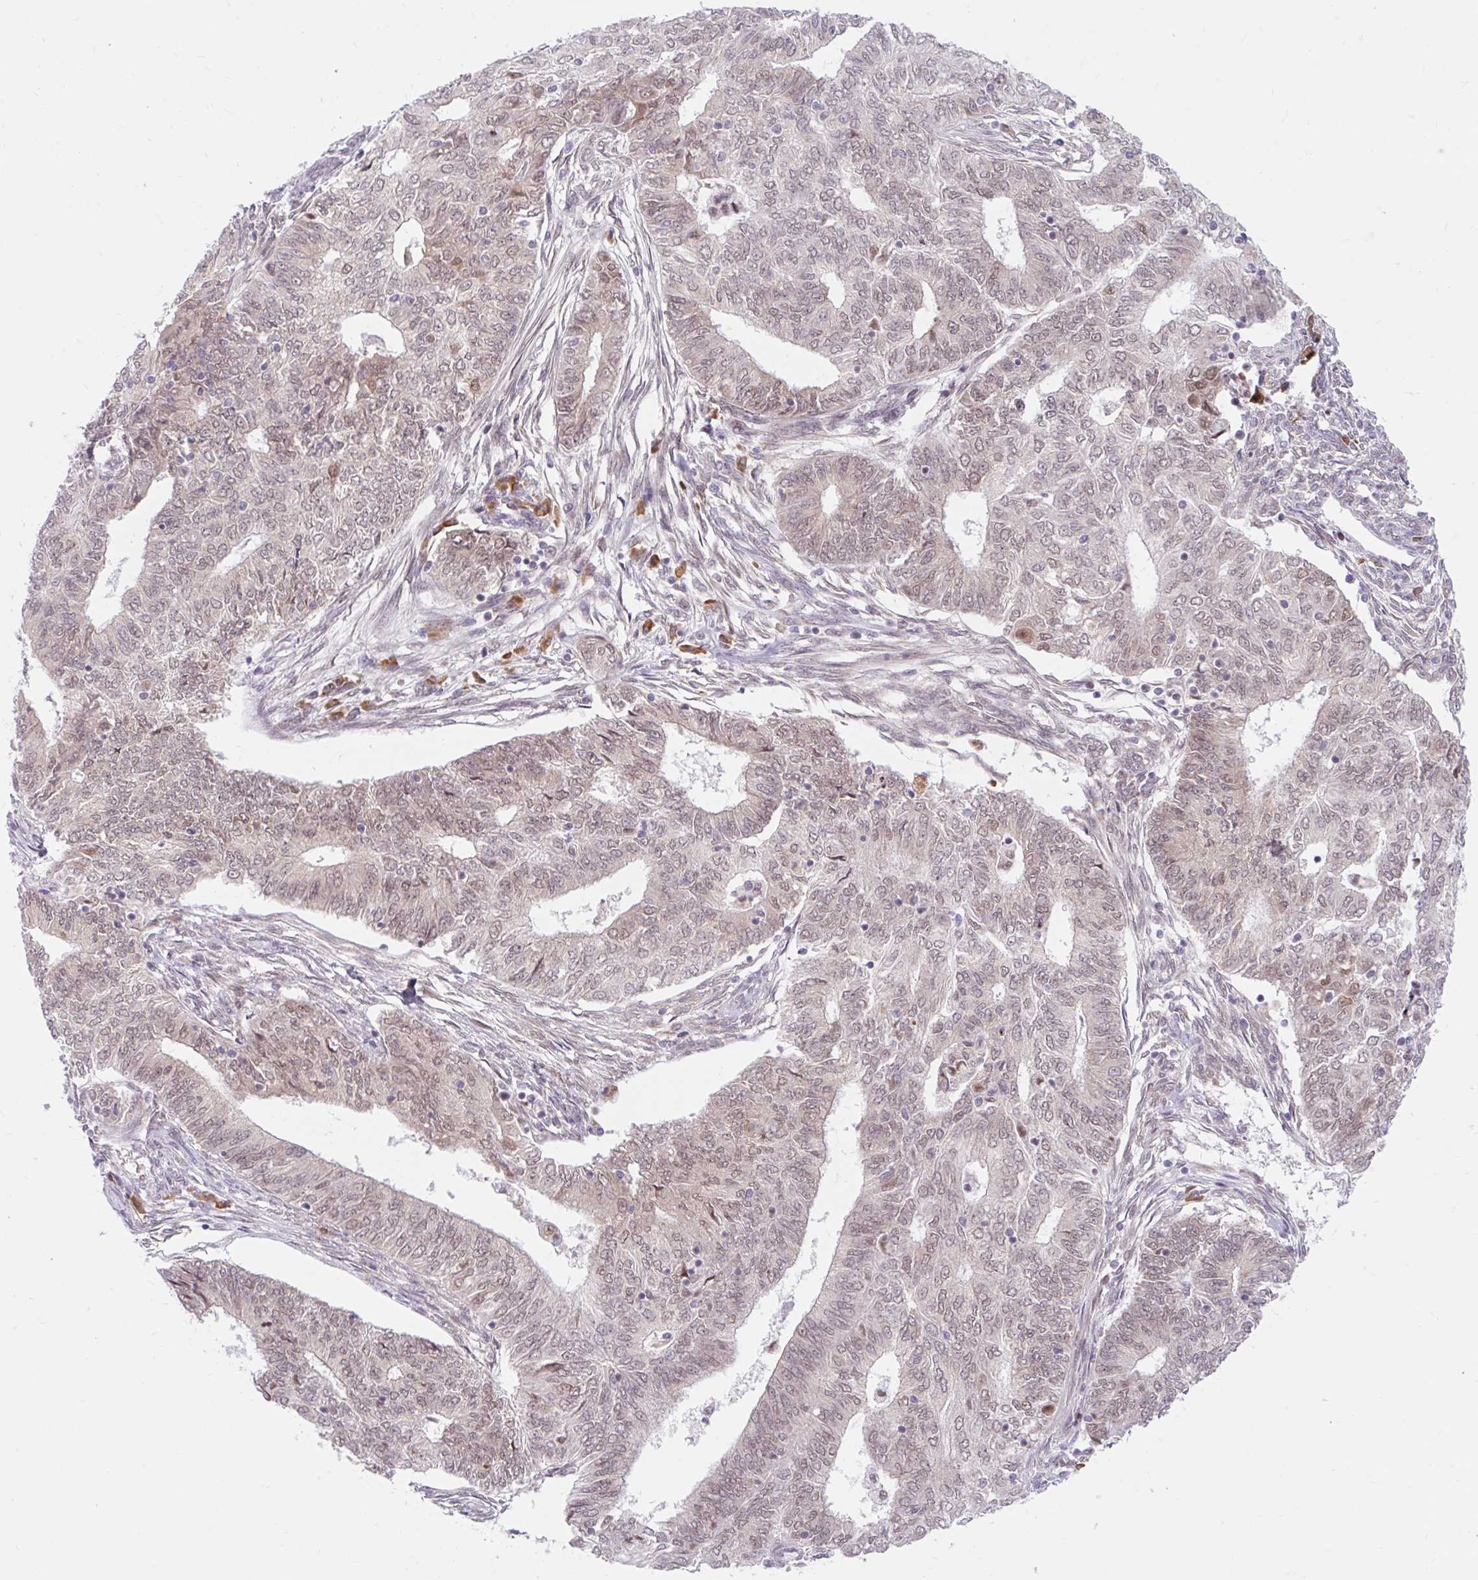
{"staining": {"intensity": "weak", "quantity": ">75%", "location": "cytoplasmic/membranous"}, "tissue": "endometrial cancer", "cell_type": "Tumor cells", "image_type": "cancer", "snomed": [{"axis": "morphology", "description": "Adenocarcinoma, NOS"}, {"axis": "topography", "description": "Endometrium"}], "caption": "Protein expression by immunohistochemistry (IHC) reveals weak cytoplasmic/membranous staining in about >75% of tumor cells in adenocarcinoma (endometrial).", "gene": "SRSF10", "patient": {"sex": "female", "age": 62}}